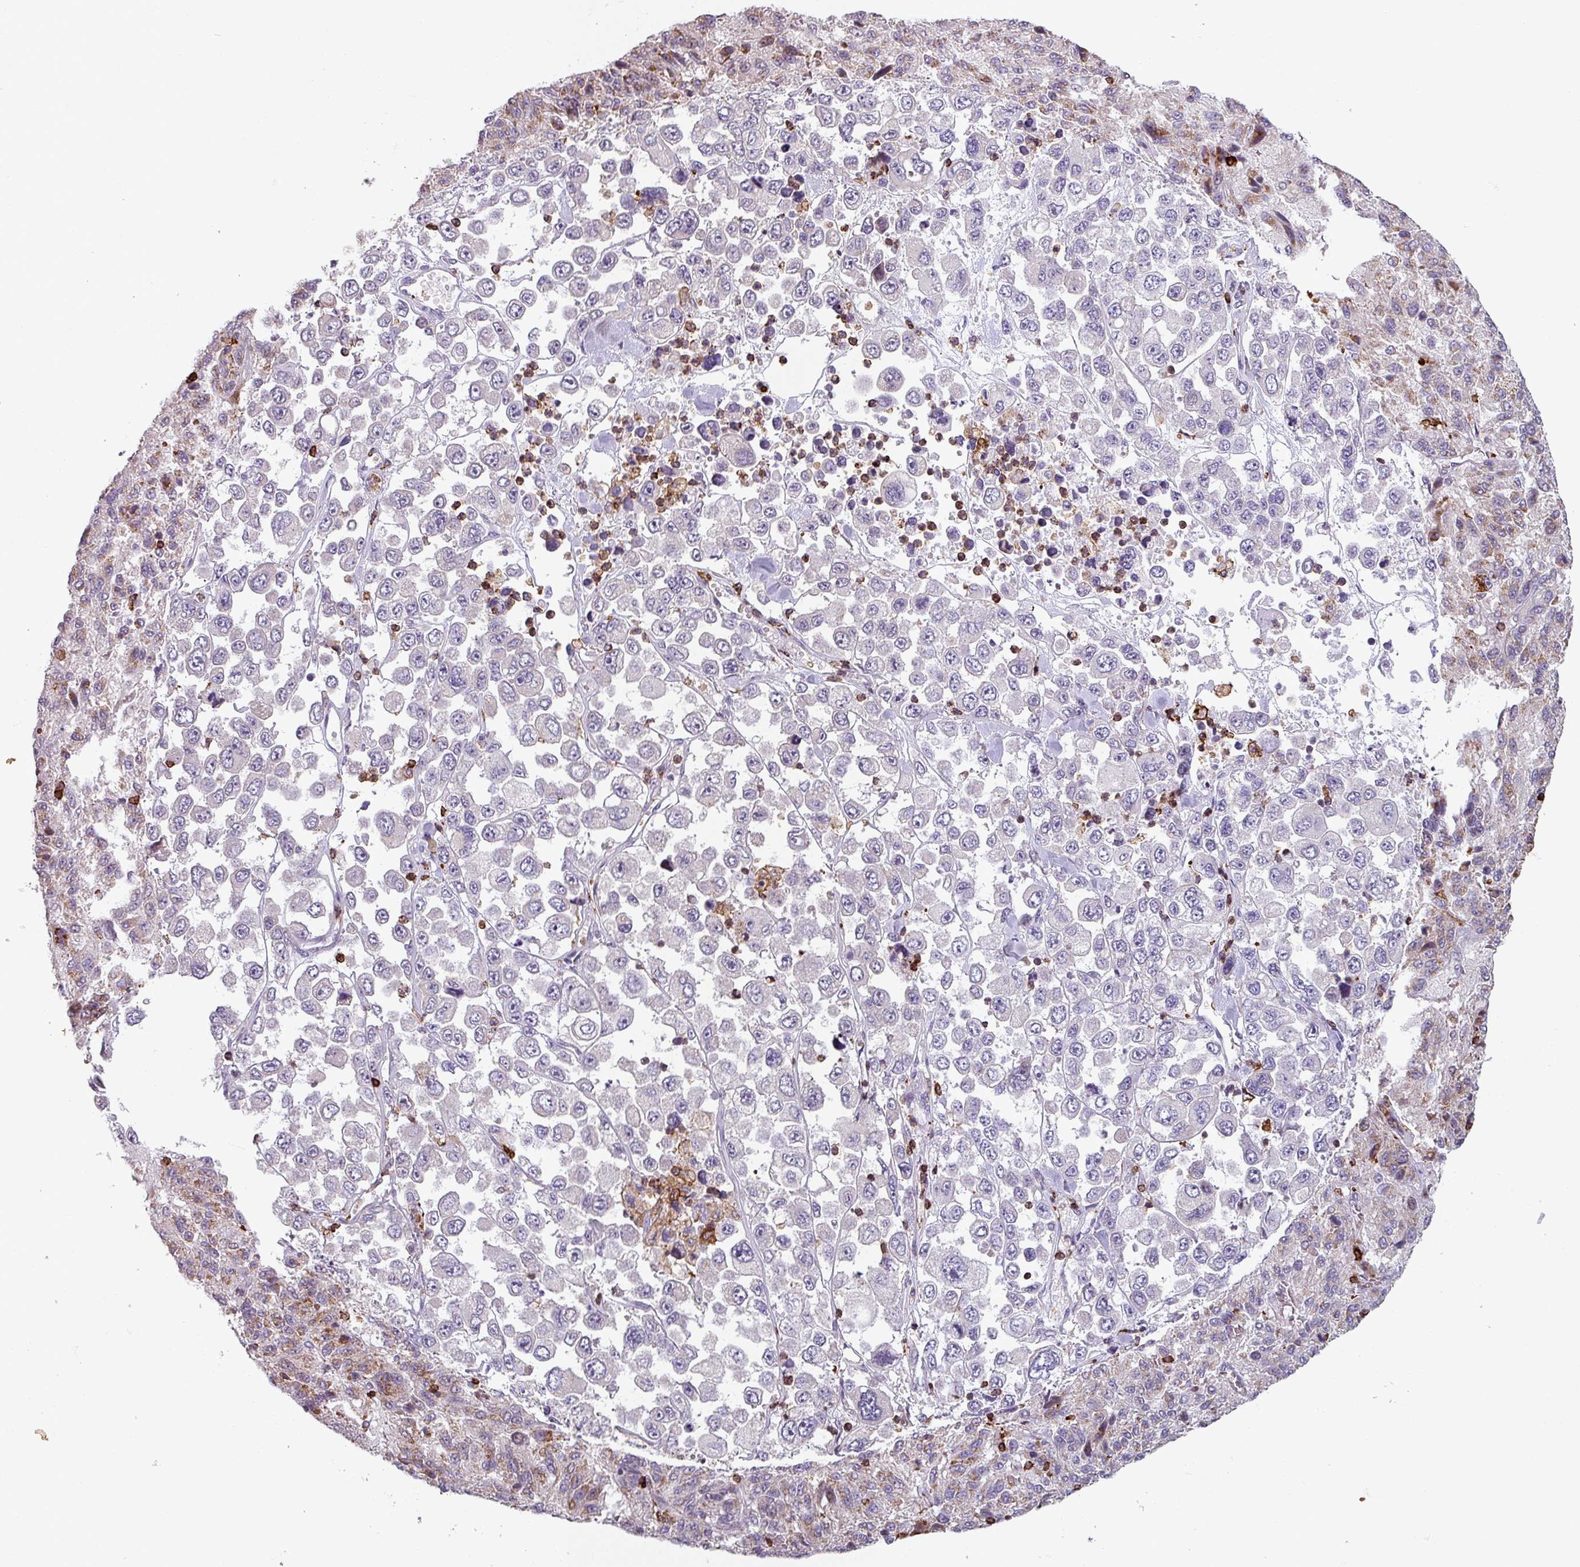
{"staining": {"intensity": "negative", "quantity": "none", "location": "none"}, "tissue": "melanoma", "cell_type": "Tumor cells", "image_type": "cancer", "snomed": [{"axis": "morphology", "description": "Malignant melanoma, Metastatic site"}, {"axis": "topography", "description": "Lymph node"}], "caption": "Malignant melanoma (metastatic site) was stained to show a protein in brown. There is no significant positivity in tumor cells. Nuclei are stained in blue.", "gene": "NEDD9", "patient": {"sex": "female", "age": 54}}